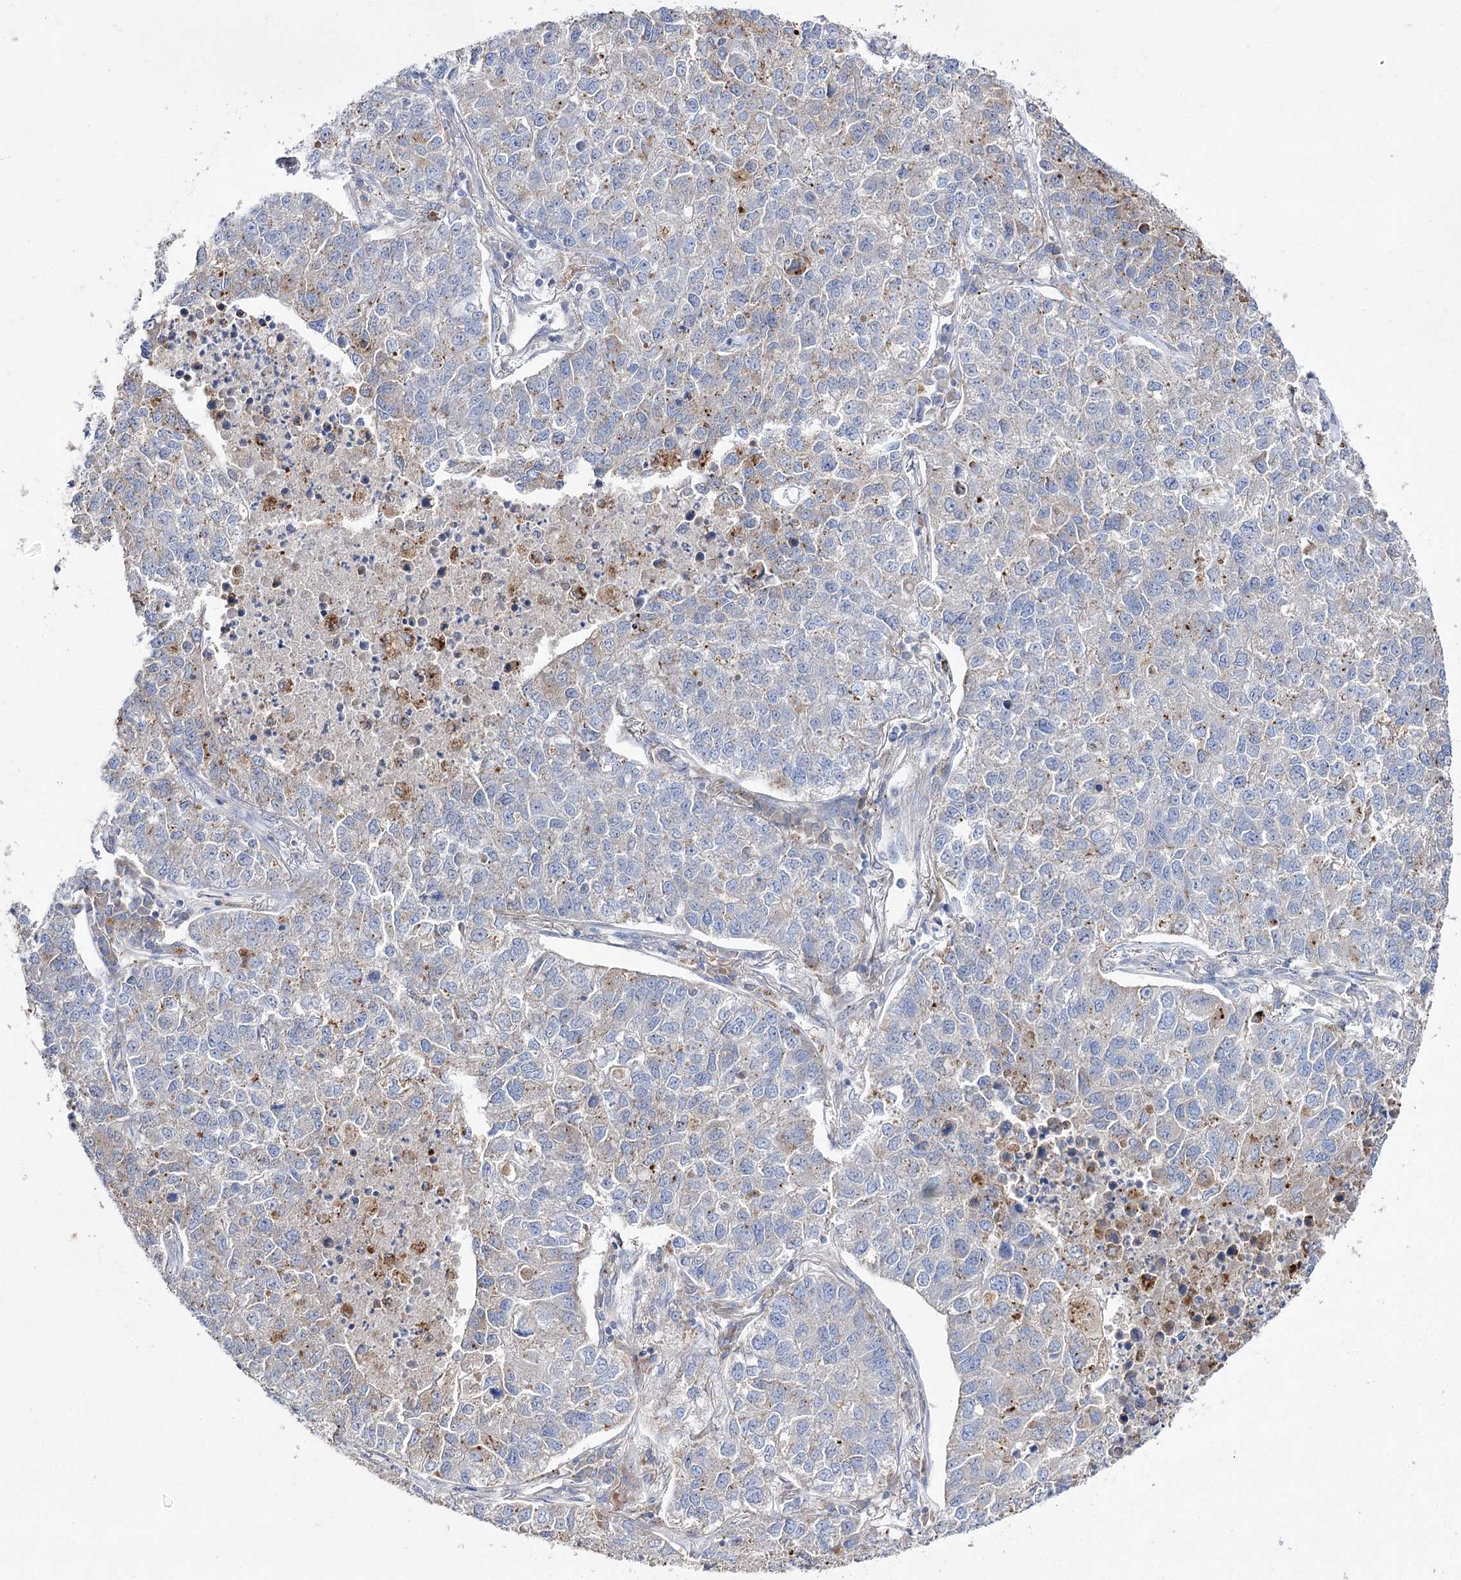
{"staining": {"intensity": "moderate", "quantity": "<25%", "location": "cytoplasmic/membranous"}, "tissue": "lung cancer", "cell_type": "Tumor cells", "image_type": "cancer", "snomed": [{"axis": "morphology", "description": "Adenocarcinoma, NOS"}, {"axis": "topography", "description": "Lung"}], "caption": "Lung cancer tissue displays moderate cytoplasmic/membranous staining in approximately <25% of tumor cells, visualized by immunohistochemistry.", "gene": "NAGLU", "patient": {"sex": "male", "age": 49}}